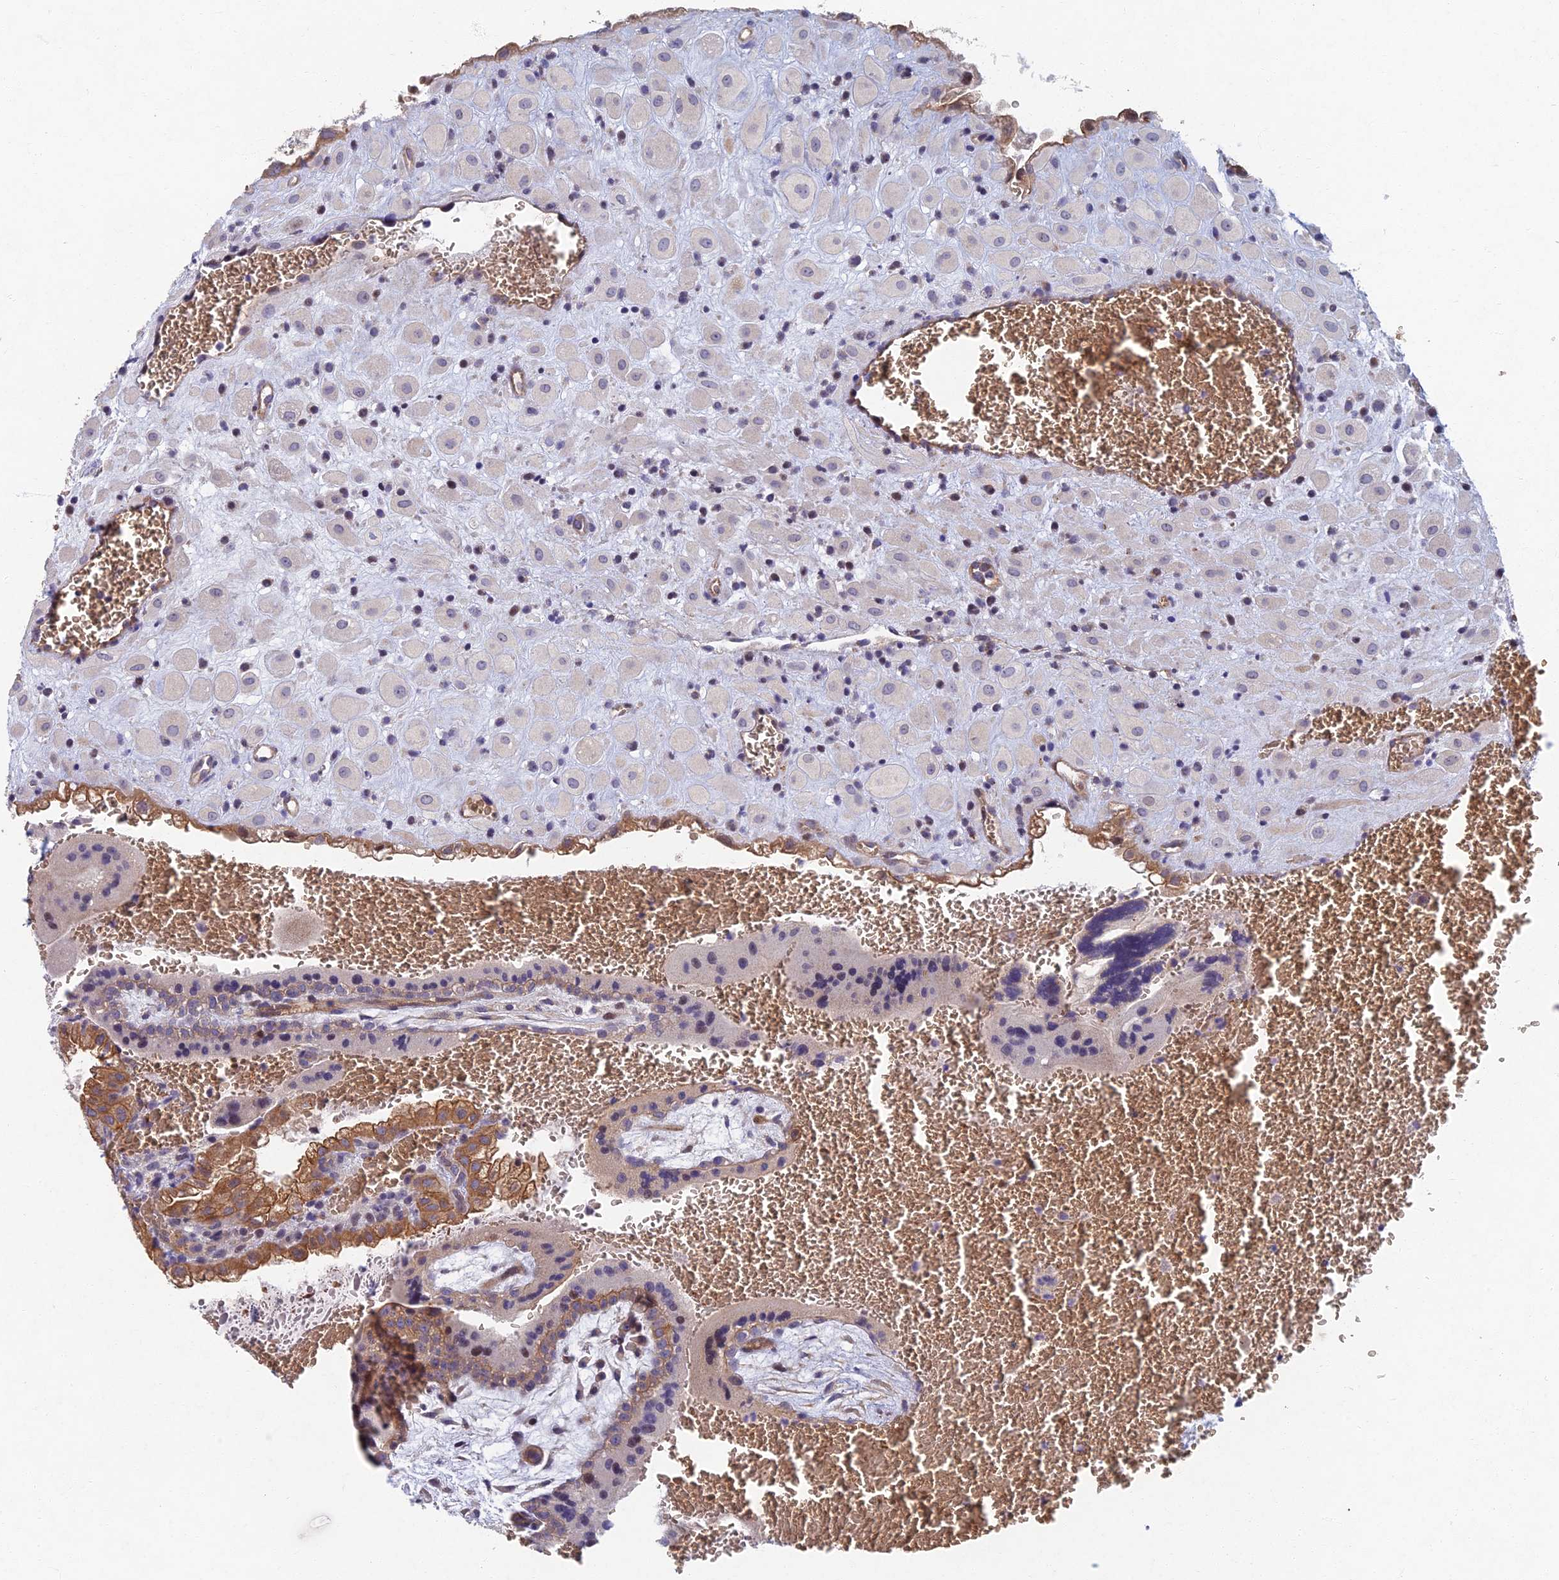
{"staining": {"intensity": "negative", "quantity": "none", "location": "none"}, "tissue": "placenta", "cell_type": "Decidual cells", "image_type": "normal", "snomed": [{"axis": "morphology", "description": "Normal tissue, NOS"}, {"axis": "topography", "description": "Placenta"}], "caption": "Immunohistochemistry (IHC) image of normal placenta: placenta stained with DAB (3,3'-diaminobenzidine) exhibits no significant protein staining in decidual cells. (Immunohistochemistry, brightfield microscopy, high magnification).", "gene": "RHBDL2", "patient": {"sex": "female", "age": 35}}